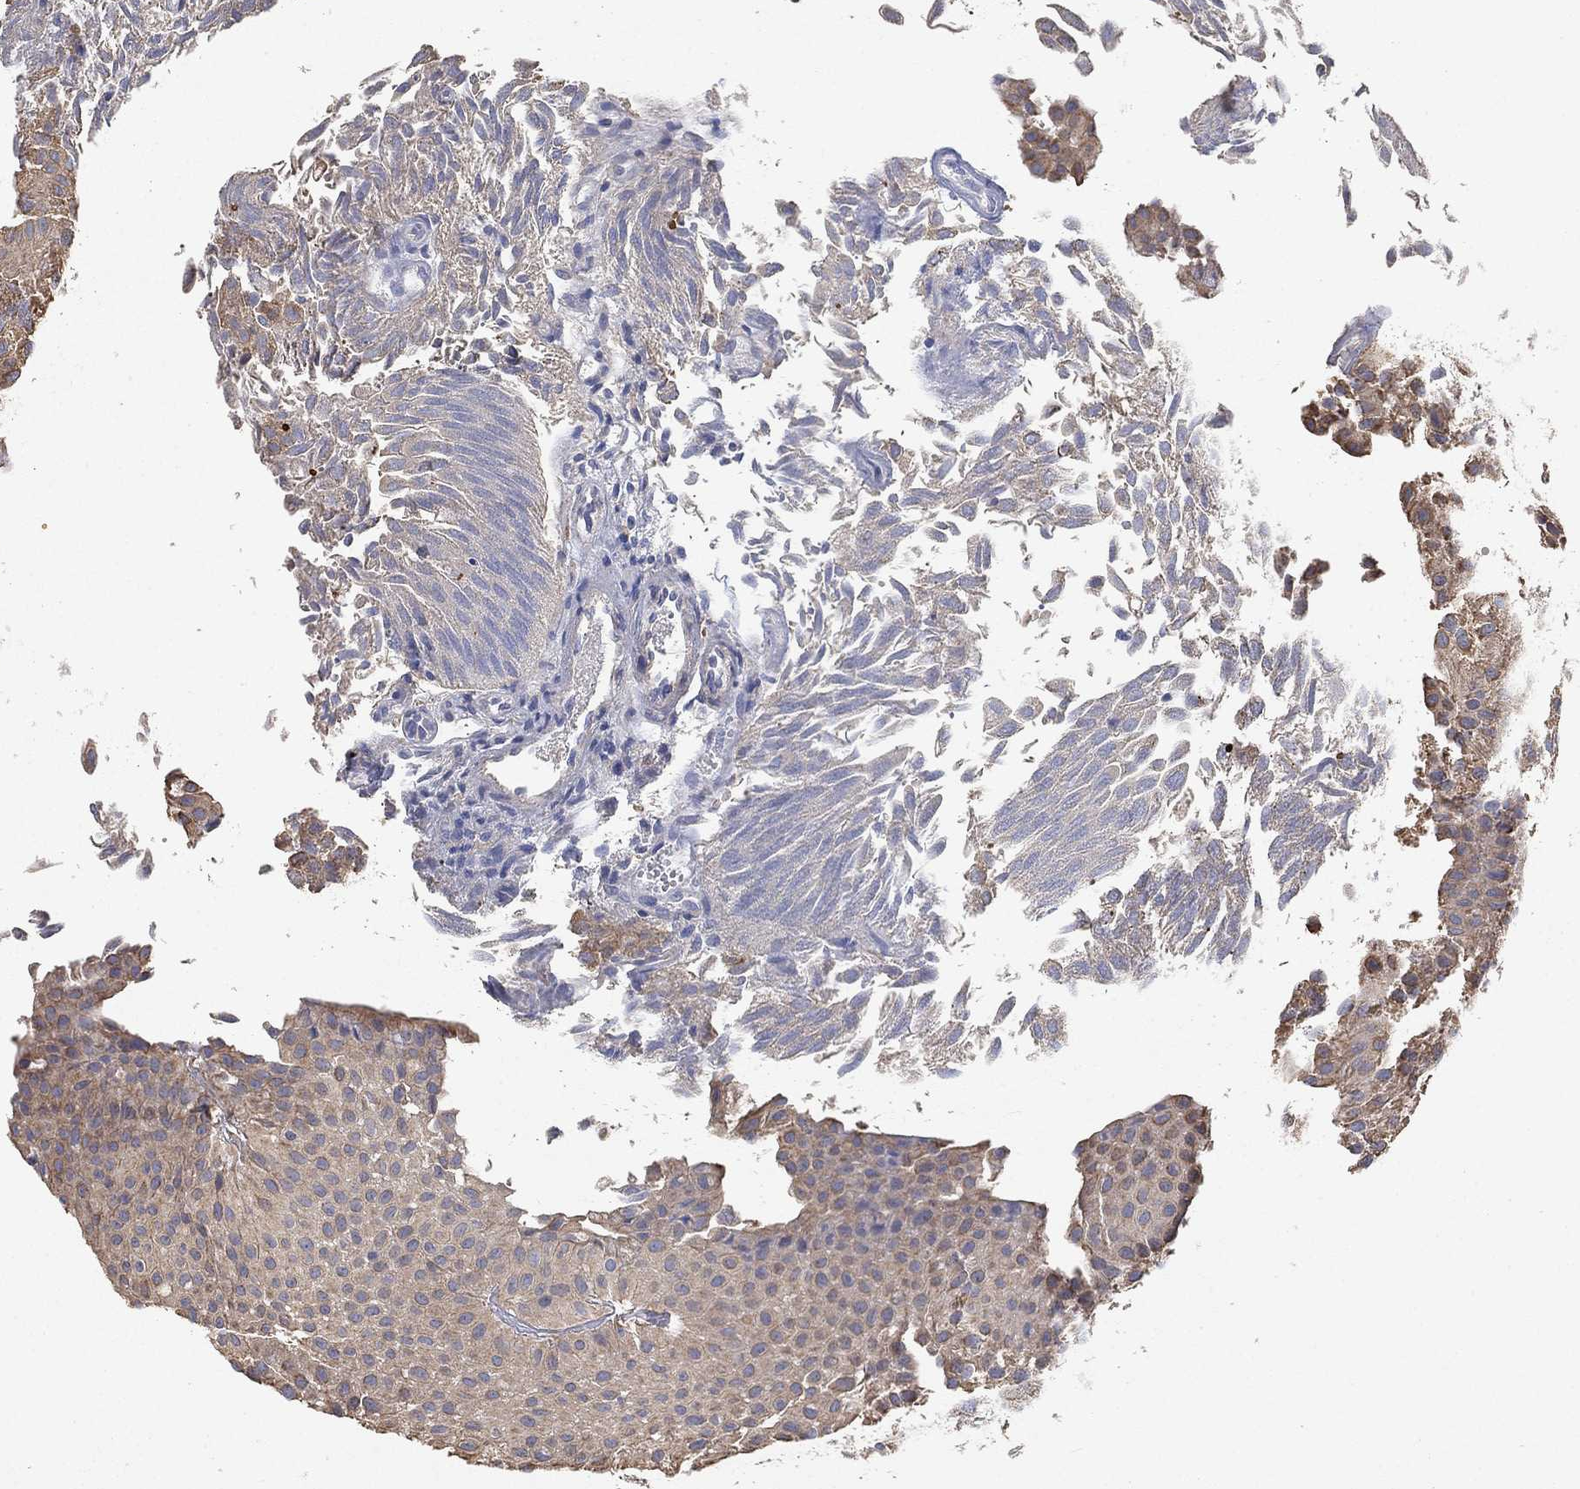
{"staining": {"intensity": "moderate", "quantity": "<25%", "location": "cytoplasmic/membranous"}, "tissue": "urothelial cancer", "cell_type": "Tumor cells", "image_type": "cancer", "snomed": [{"axis": "morphology", "description": "Urothelial carcinoma, Low grade"}, {"axis": "topography", "description": "Urinary bladder"}], "caption": "An immunohistochemistry (IHC) photomicrograph of tumor tissue is shown. Protein staining in brown shows moderate cytoplasmic/membranous positivity in low-grade urothelial carcinoma within tumor cells.", "gene": "MCUR1", "patient": {"sex": "male", "age": 64}}